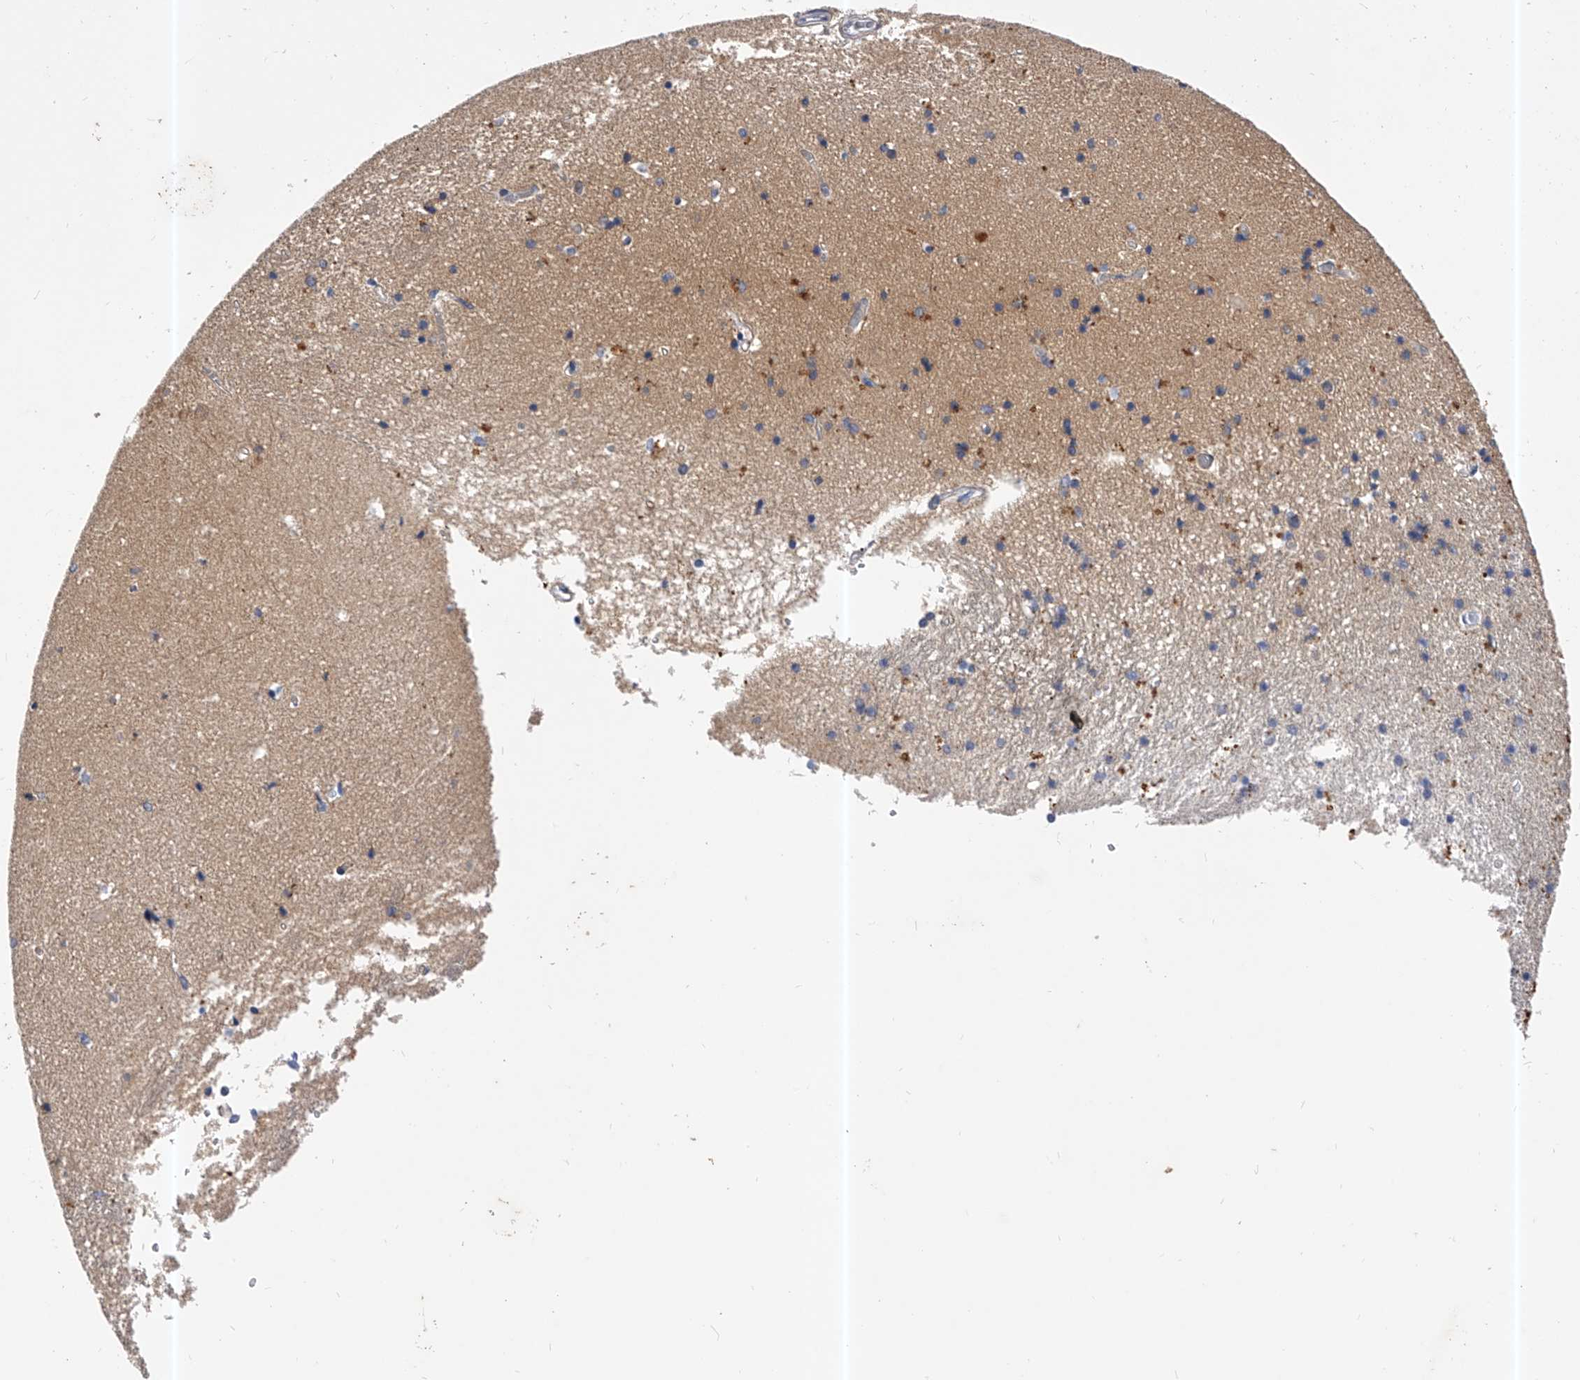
{"staining": {"intensity": "moderate", "quantity": "<25%", "location": "cytoplasmic/membranous"}, "tissue": "hippocampus", "cell_type": "Glial cells", "image_type": "normal", "snomed": [{"axis": "morphology", "description": "Normal tissue, NOS"}, {"axis": "topography", "description": "Hippocampus"}], "caption": "A low amount of moderate cytoplasmic/membranous expression is seen in approximately <25% of glial cells in unremarkable hippocampus. The staining is performed using DAB (3,3'-diaminobenzidine) brown chromogen to label protein expression. The nuclei are counter-stained blue using hematoxylin.", "gene": "PPP5C", "patient": {"sex": "male", "age": 45}}